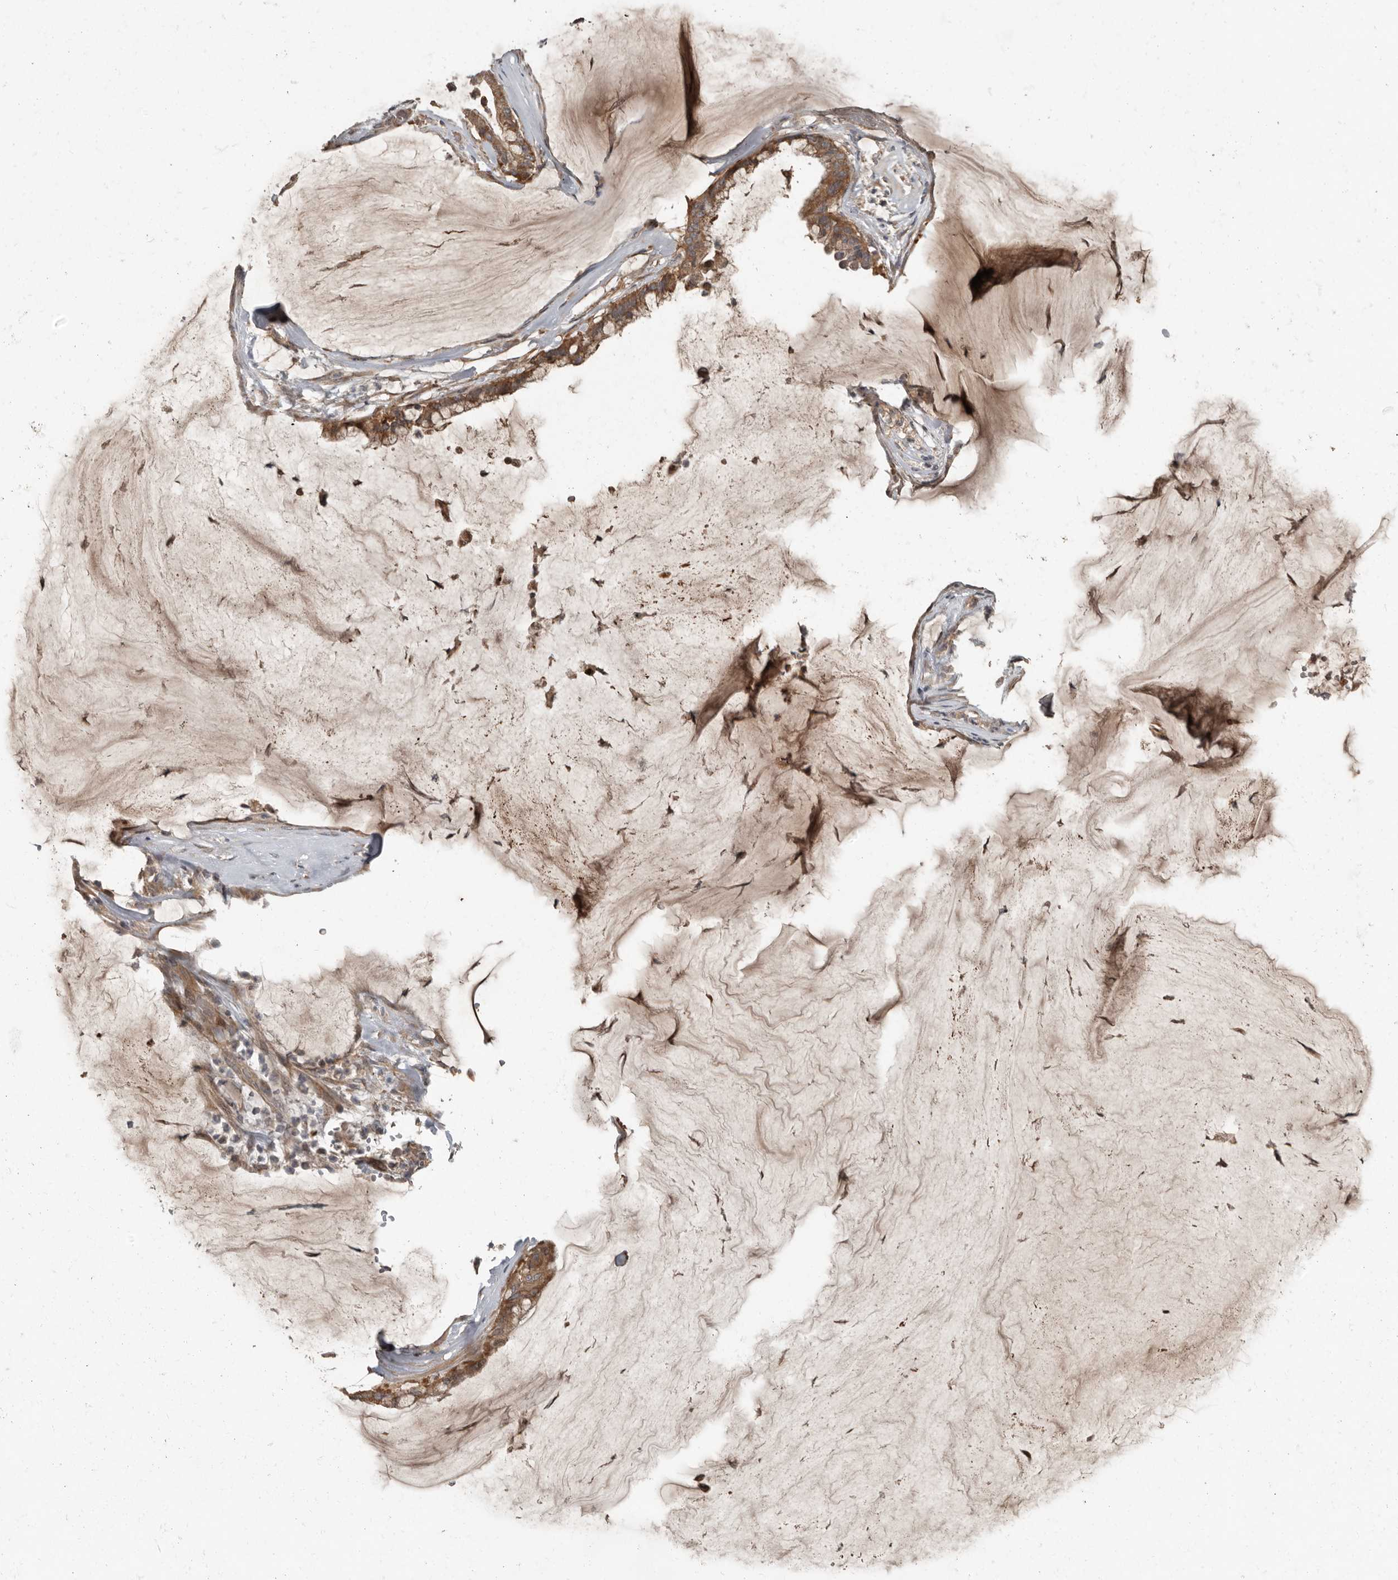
{"staining": {"intensity": "moderate", "quantity": ">75%", "location": "cytoplasmic/membranous"}, "tissue": "pancreatic cancer", "cell_type": "Tumor cells", "image_type": "cancer", "snomed": [{"axis": "morphology", "description": "Adenocarcinoma, NOS"}, {"axis": "topography", "description": "Pancreas"}], "caption": "The photomicrograph displays a brown stain indicating the presence of a protein in the cytoplasmic/membranous of tumor cells in pancreatic adenocarcinoma.", "gene": "SLC6A7", "patient": {"sex": "male", "age": 41}}